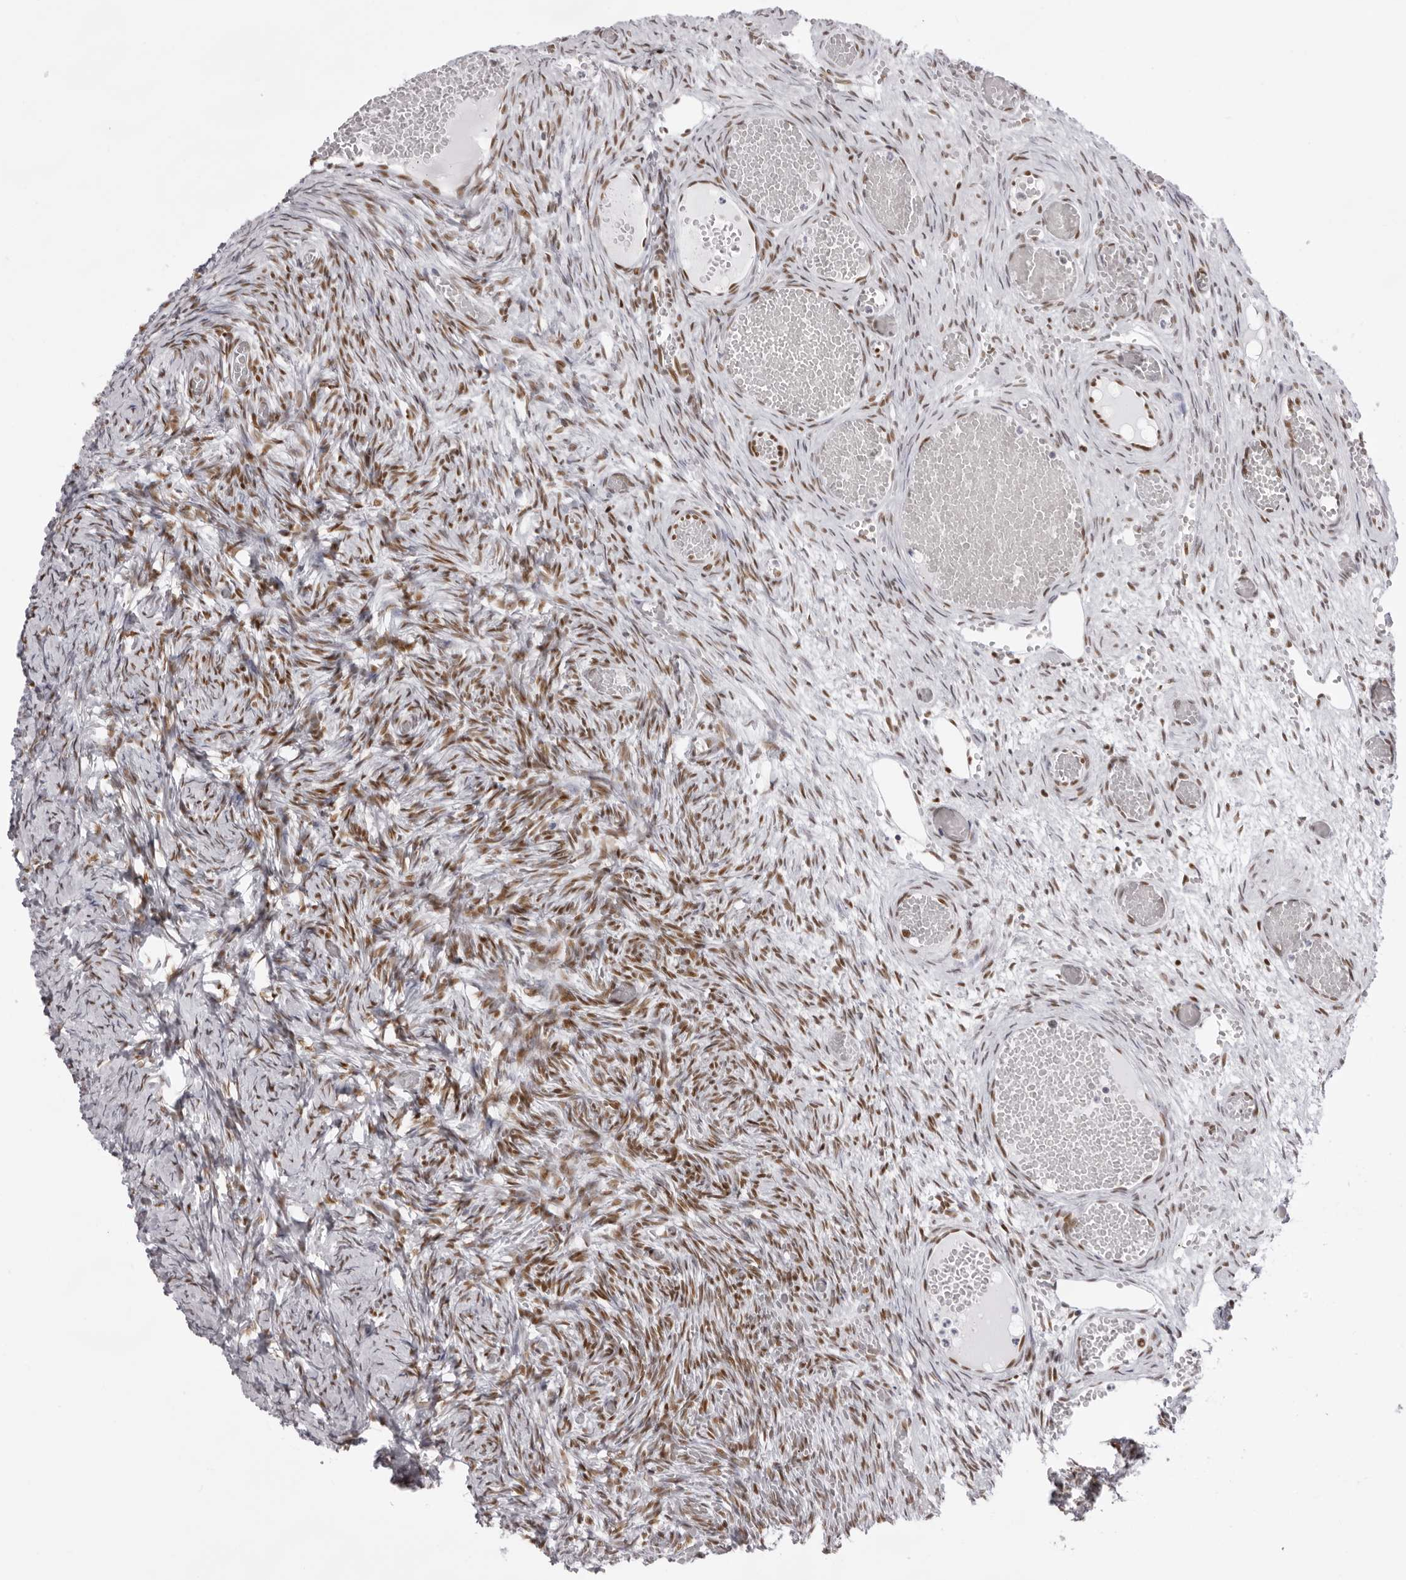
{"staining": {"intensity": "moderate", "quantity": ">75%", "location": "nuclear"}, "tissue": "ovary", "cell_type": "Follicle cells", "image_type": "normal", "snomed": [{"axis": "morphology", "description": "Adenocarcinoma, NOS"}, {"axis": "topography", "description": "Endometrium"}], "caption": "Protein analysis of benign ovary shows moderate nuclear expression in about >75% of follicle cells. The protein of interest is stained brown, and the nuclei are stained in blue (DAB (3,3'-diaminobenzidine) IHC with brightfield microscopy, high magnification).", "gene": "IRF2BP2", "patient": {"sex": "female", "age": 32}}